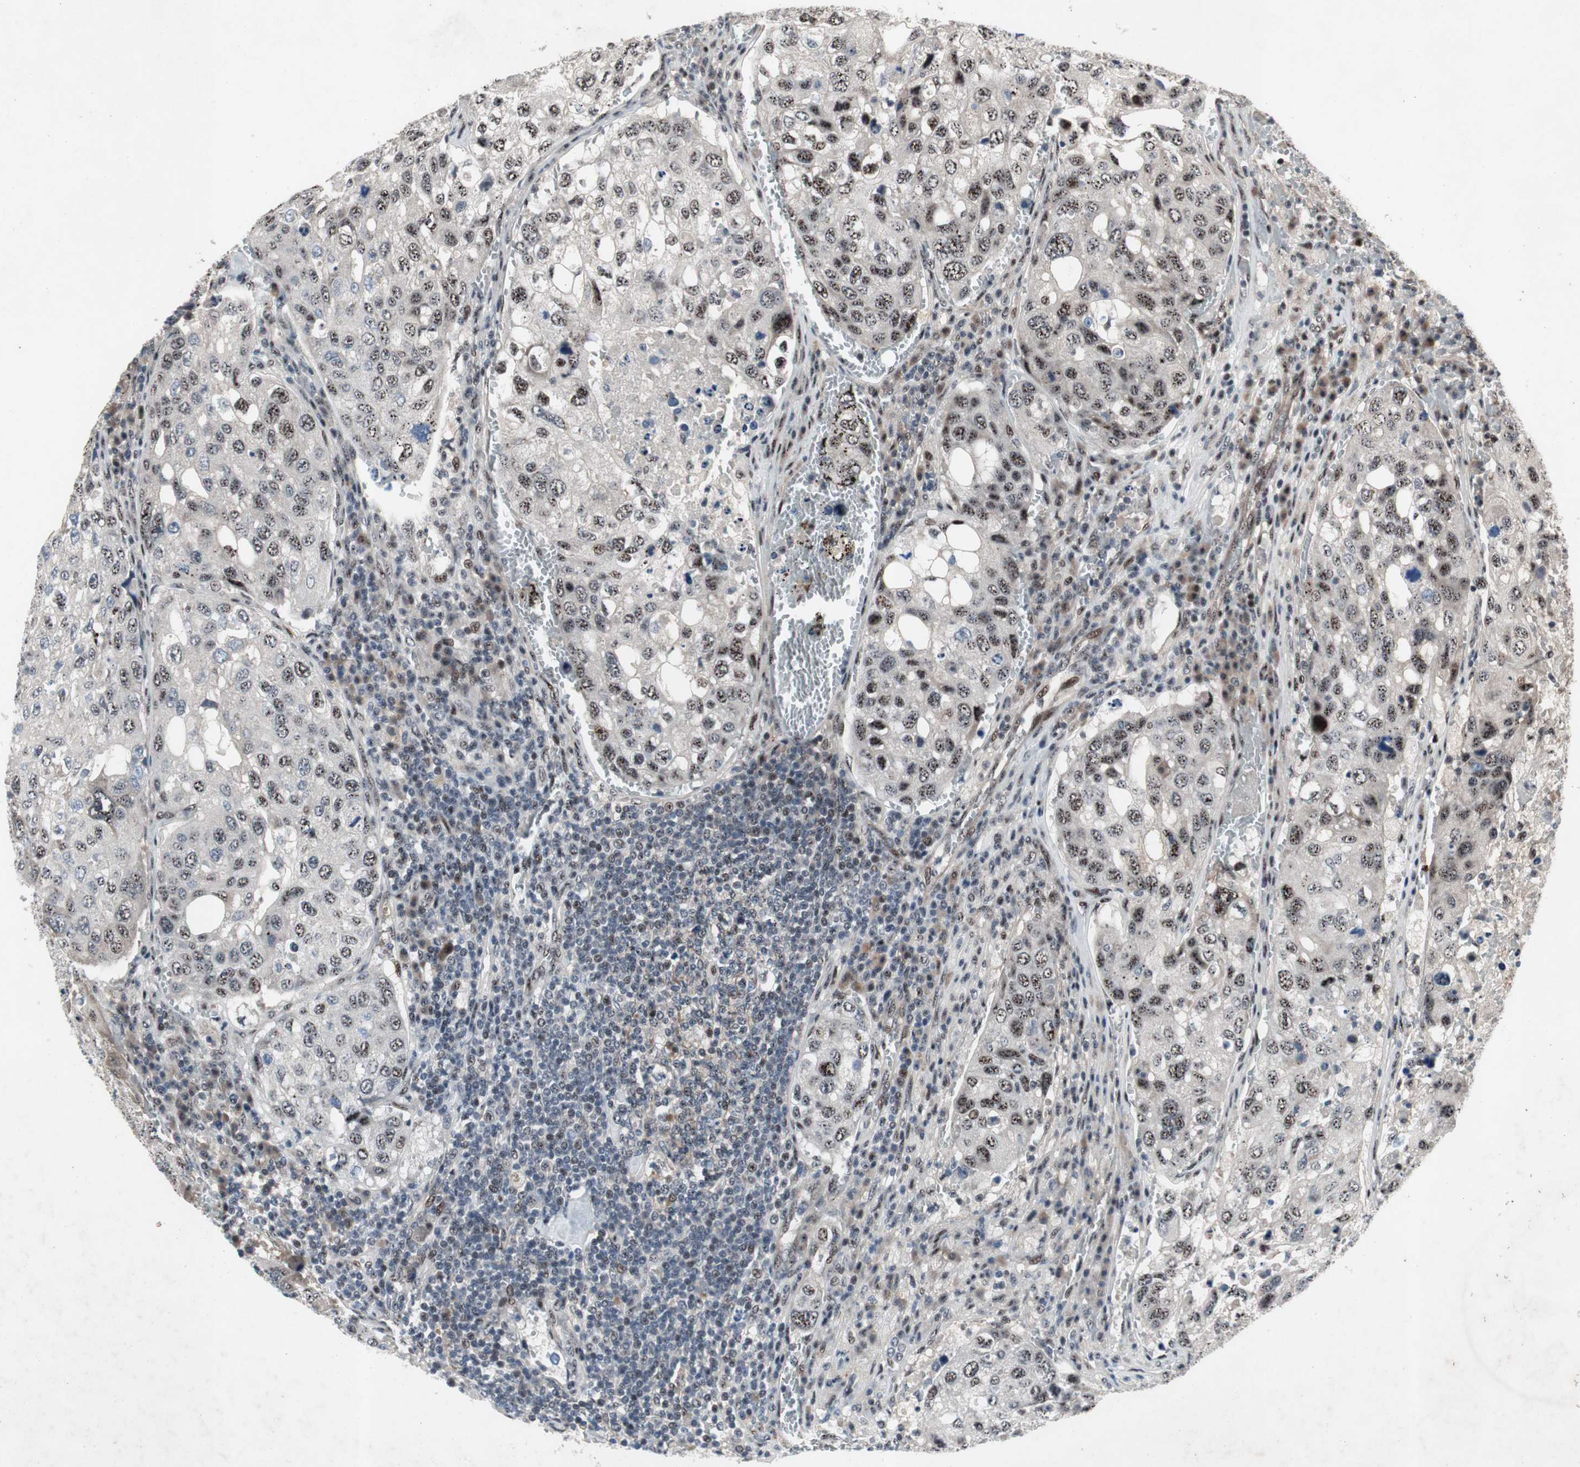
{"staining": {"intensity": "weak", "quantity": ">75%", "location": "nuclear"}, "tissue": "urothelial cancer", "cell_type": "Tumor cells", "image_type": "cancer", "snomed": [{"axis": "morphology", "description": "Urothelial carcinoma, High grade"}, {"axis": "topography", "description": "Lymph node"}, {"axis": "topography", "description": "Urinary bladder"}], "caption": "Immunohistochemical staining of urothelial cancer exhibits low levels of weak nuclear protein positivity in about >75% of tumor cells.", "gene": "SOX7", "patient": {"sex": "male", "age": 51}}